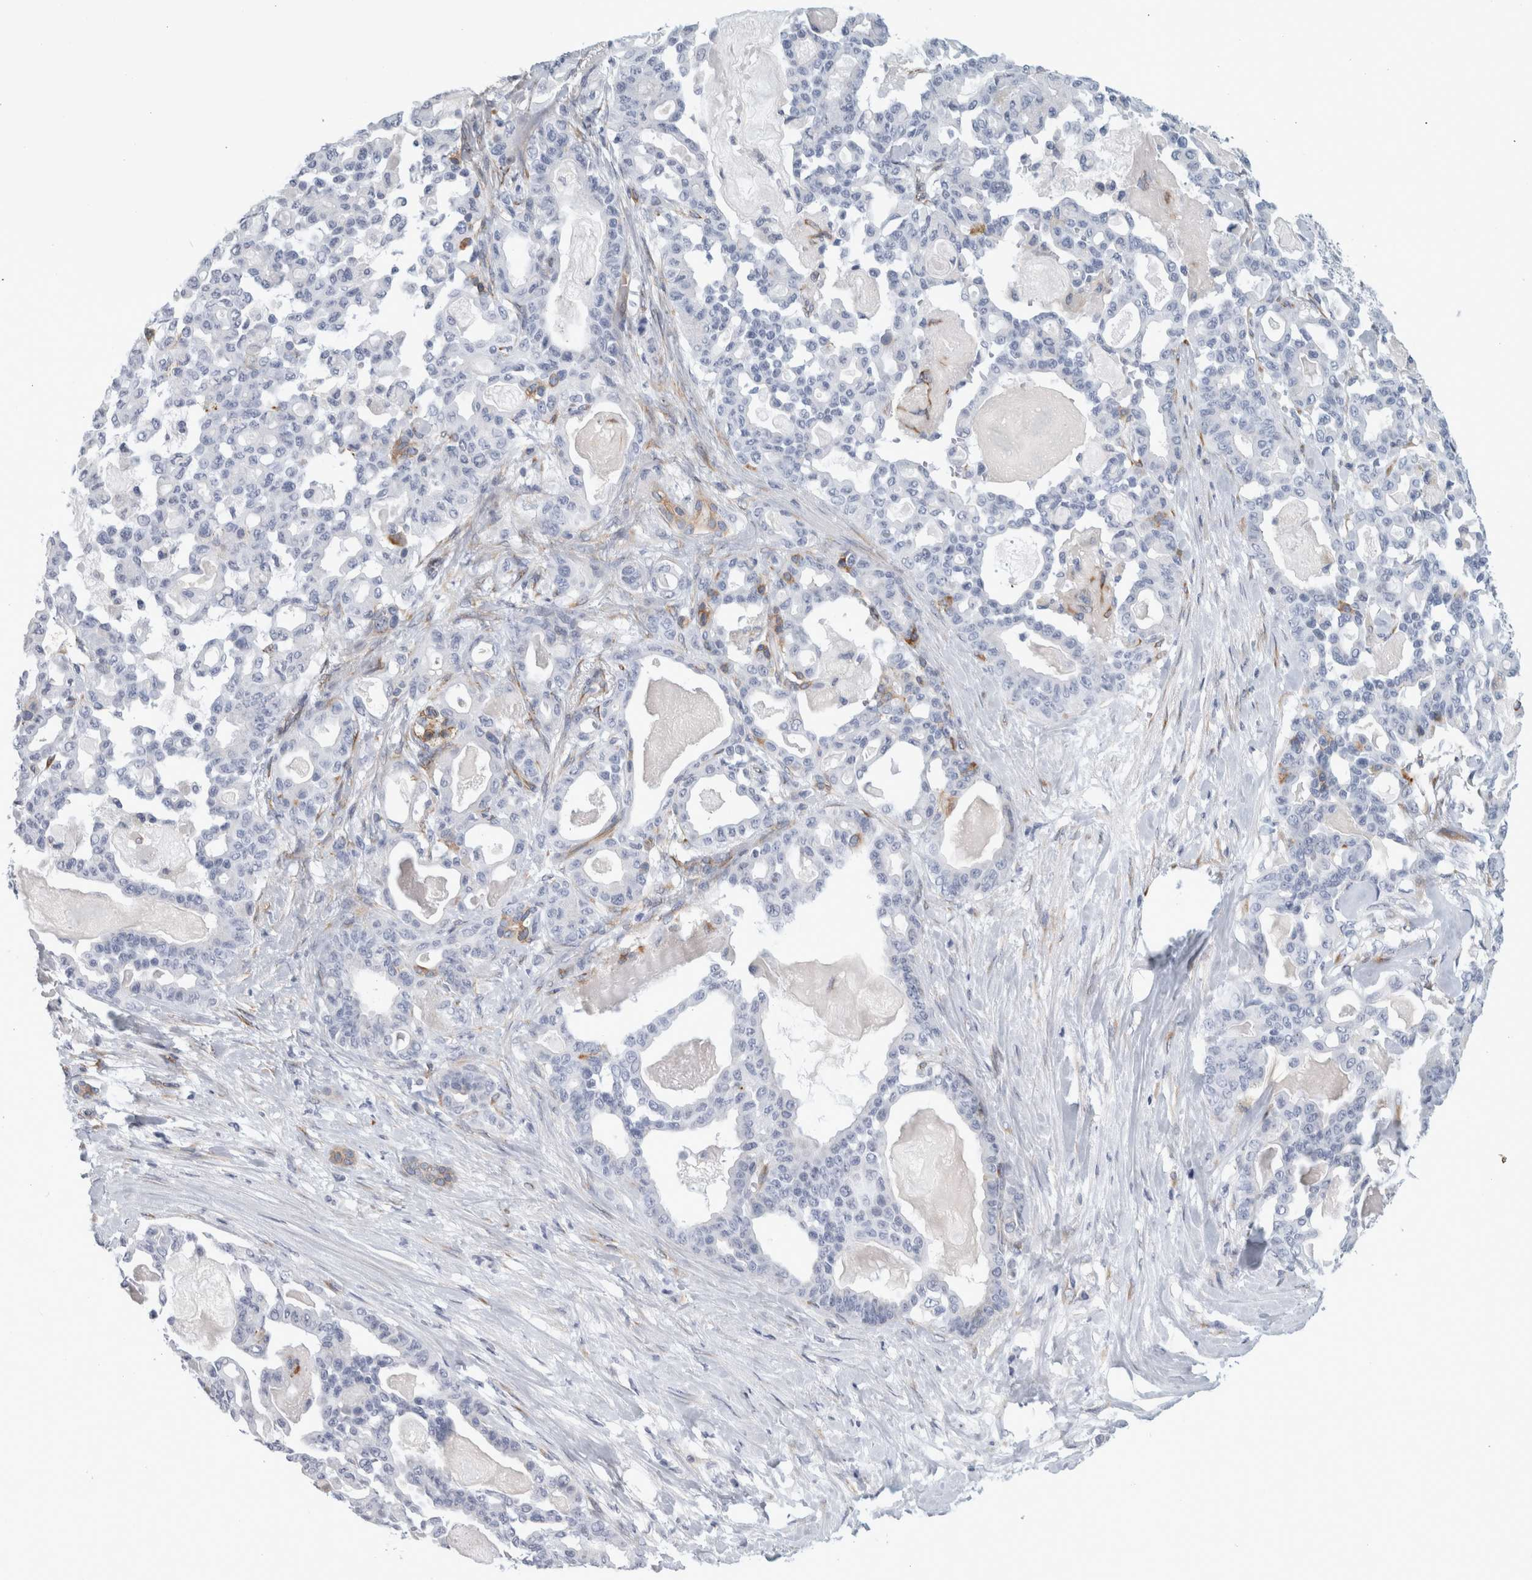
{"staining": {"intensity": "negative", "quantity": "none", "location": "none"}, "tissue": "pancreatic cancer", "cell_type": "Tumor cells", "image_type": "cancer", "snomed": [{"axis": "morphology", "description": "Adenocarcinoma, NOS"}, {"axis": "topography", "description": "Pancreas"}], "caption": "Adenocarcinoma (pancreatic) was stained to show a protein in brown. There is no significant staining in tumor cells.", "gene": "B3GNT3", "patient": {"sex": "male", "age": 63}}